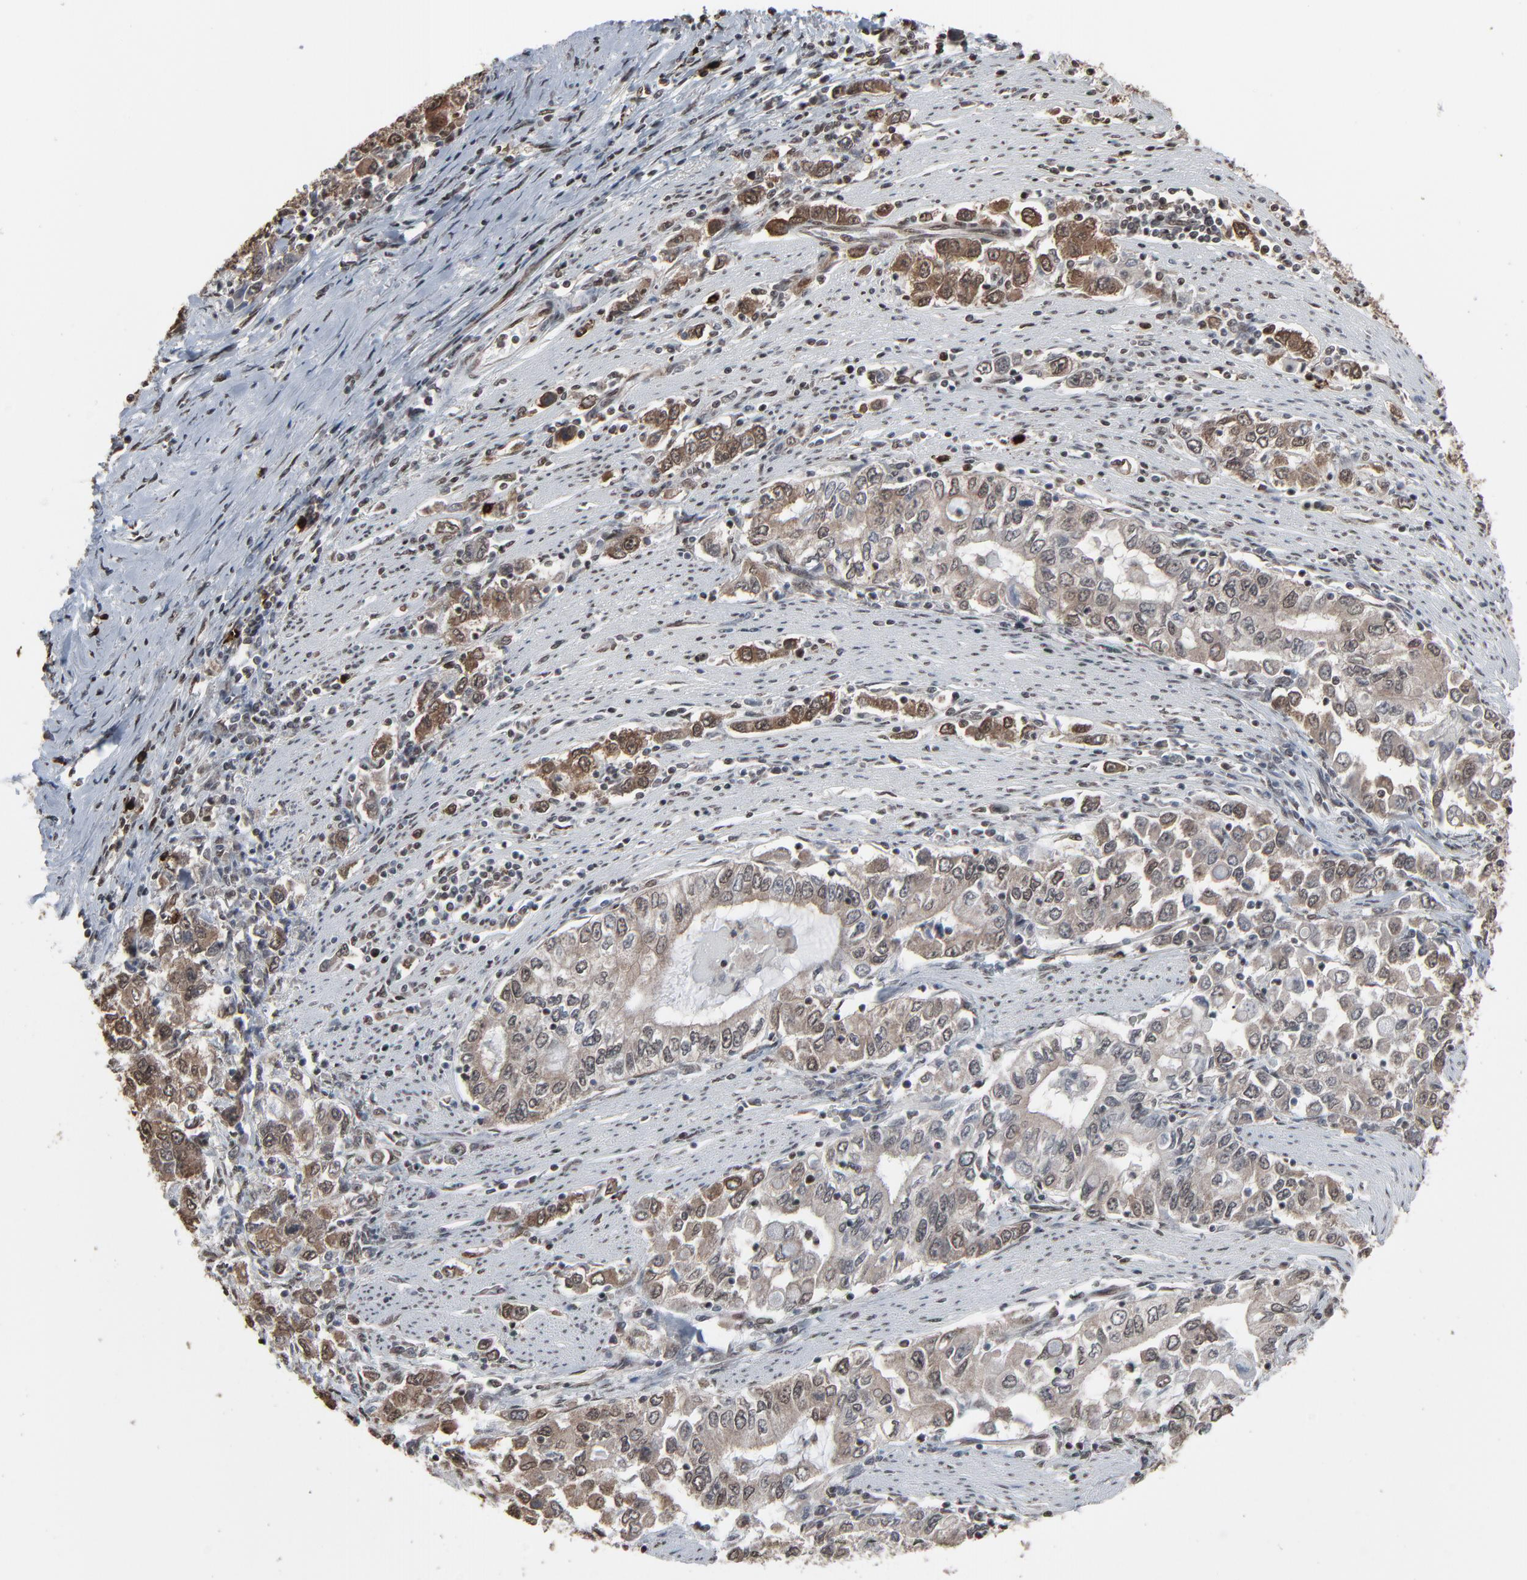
{"staining": {"intensity": "strong", "quantity": "25%-75%", "location": "cytoplasmic/membranous,nuclear"}, "tissue": "stomach cancer", "cell_type": "Tumor cells", "image_type": "cancer", "snomed": [{"axis": "morphology", "description": "Adenocarcinoma, NOS"}, {"axis": "topography", "description": "Stomach, lower"}], "caption": "Stomach adenocarcinoma stained with immunohistochemistry (IHC) demonstrates strong cytoplasmic/membranous and nuclear positivity in approximately 25%-75% of tumor cells. Ihc stains the protein in brown and the nuclei are stained blue.", "gene": "MEIS2", "patient": {"sex": "female", "age": 72}}